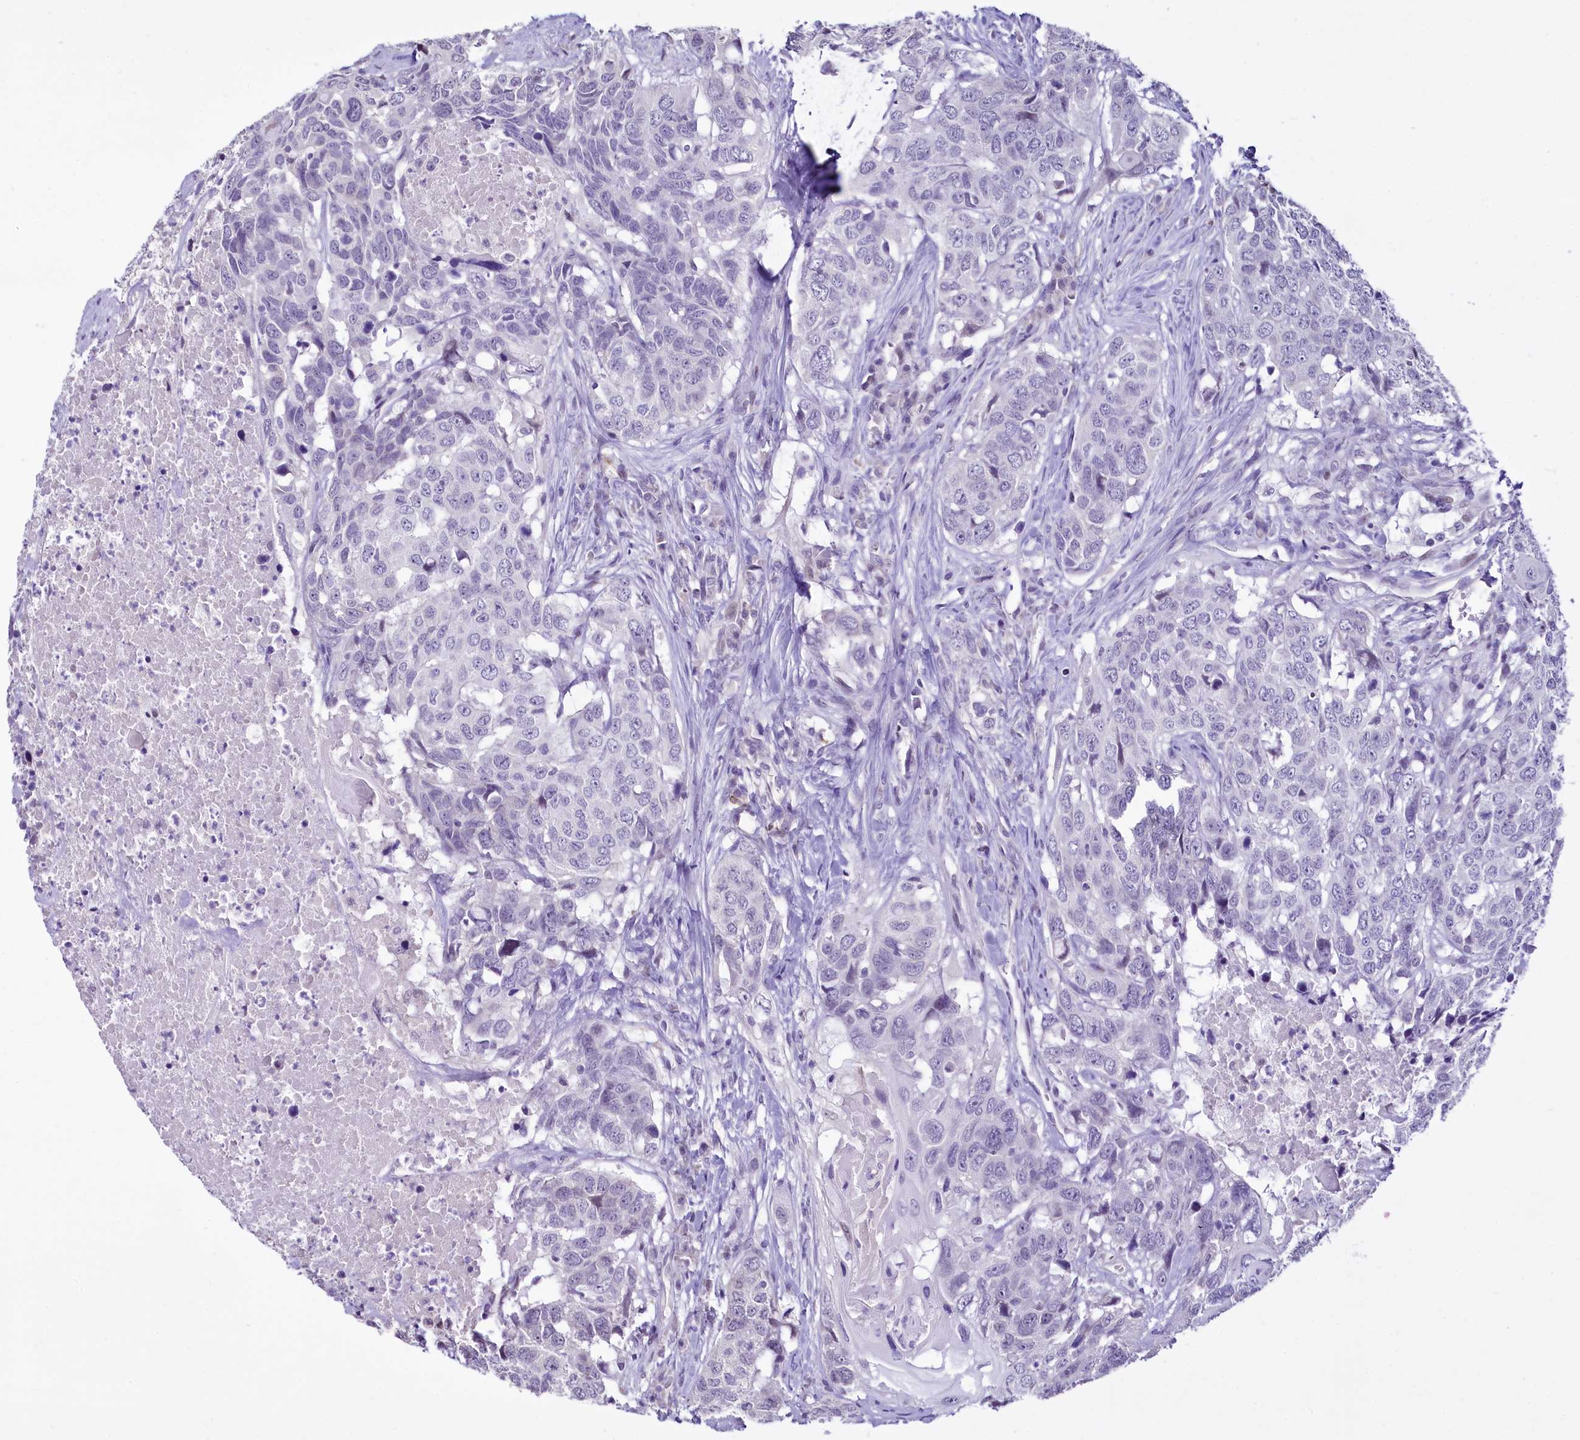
{"staining": {"intensity": "negative", "quantity": "none", "location": "none"}, "tissue": "head and neck cancer", "cell_type": "Tumor cells", "image_type": "cancer", "snomed": [{"axis": "morphology", "description": "Squamous cell carcinoma, NOS"}, {"axis": "topography", "description": "Head-Neck"}], "caption": "This is an IHC image of human squamous cell carcinoma (head and neck). There is no staining in tumor cells.", "gene": "BANK1", "patient": {"sex": "male", "age": 66}}